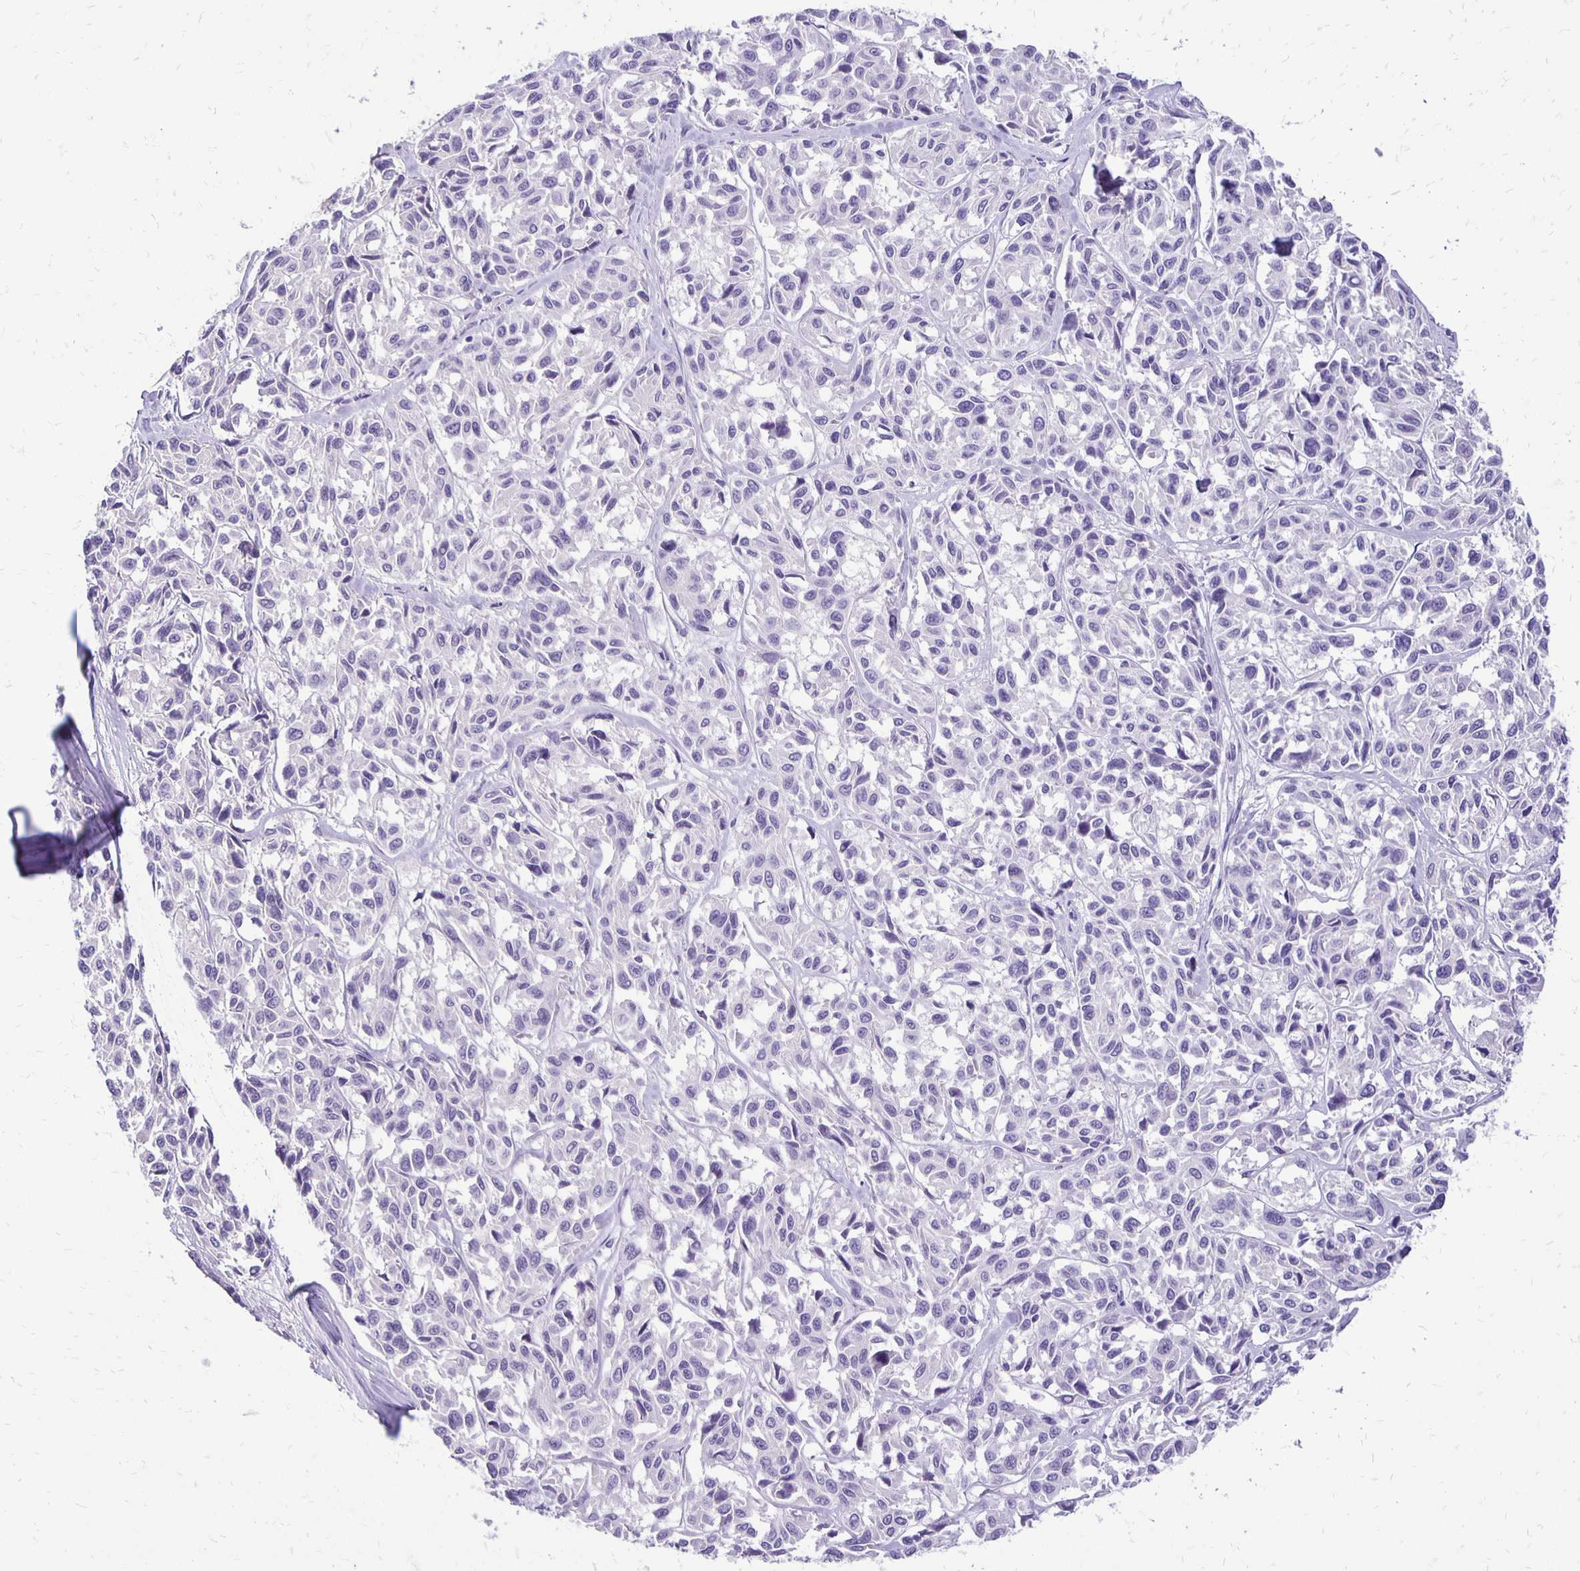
{"staining": {"intensity": "negative", "quantity": "none", "location": "none"}, "tissue": "melanoma", "cell_type": "Tumor cells", "image_type": "cancer", "snomed": [{"axis": "morphology", "description": "Malignant melanoma, NOS"}, {"axis": "topography", "description": "Skin"}], "caption": "Melanoma stained for a protein using immunohistochemistry (IHC) displays no expression tumor cells.", "gene": "ANKRD45", "patient": {"sex": "female", "age": 66}}